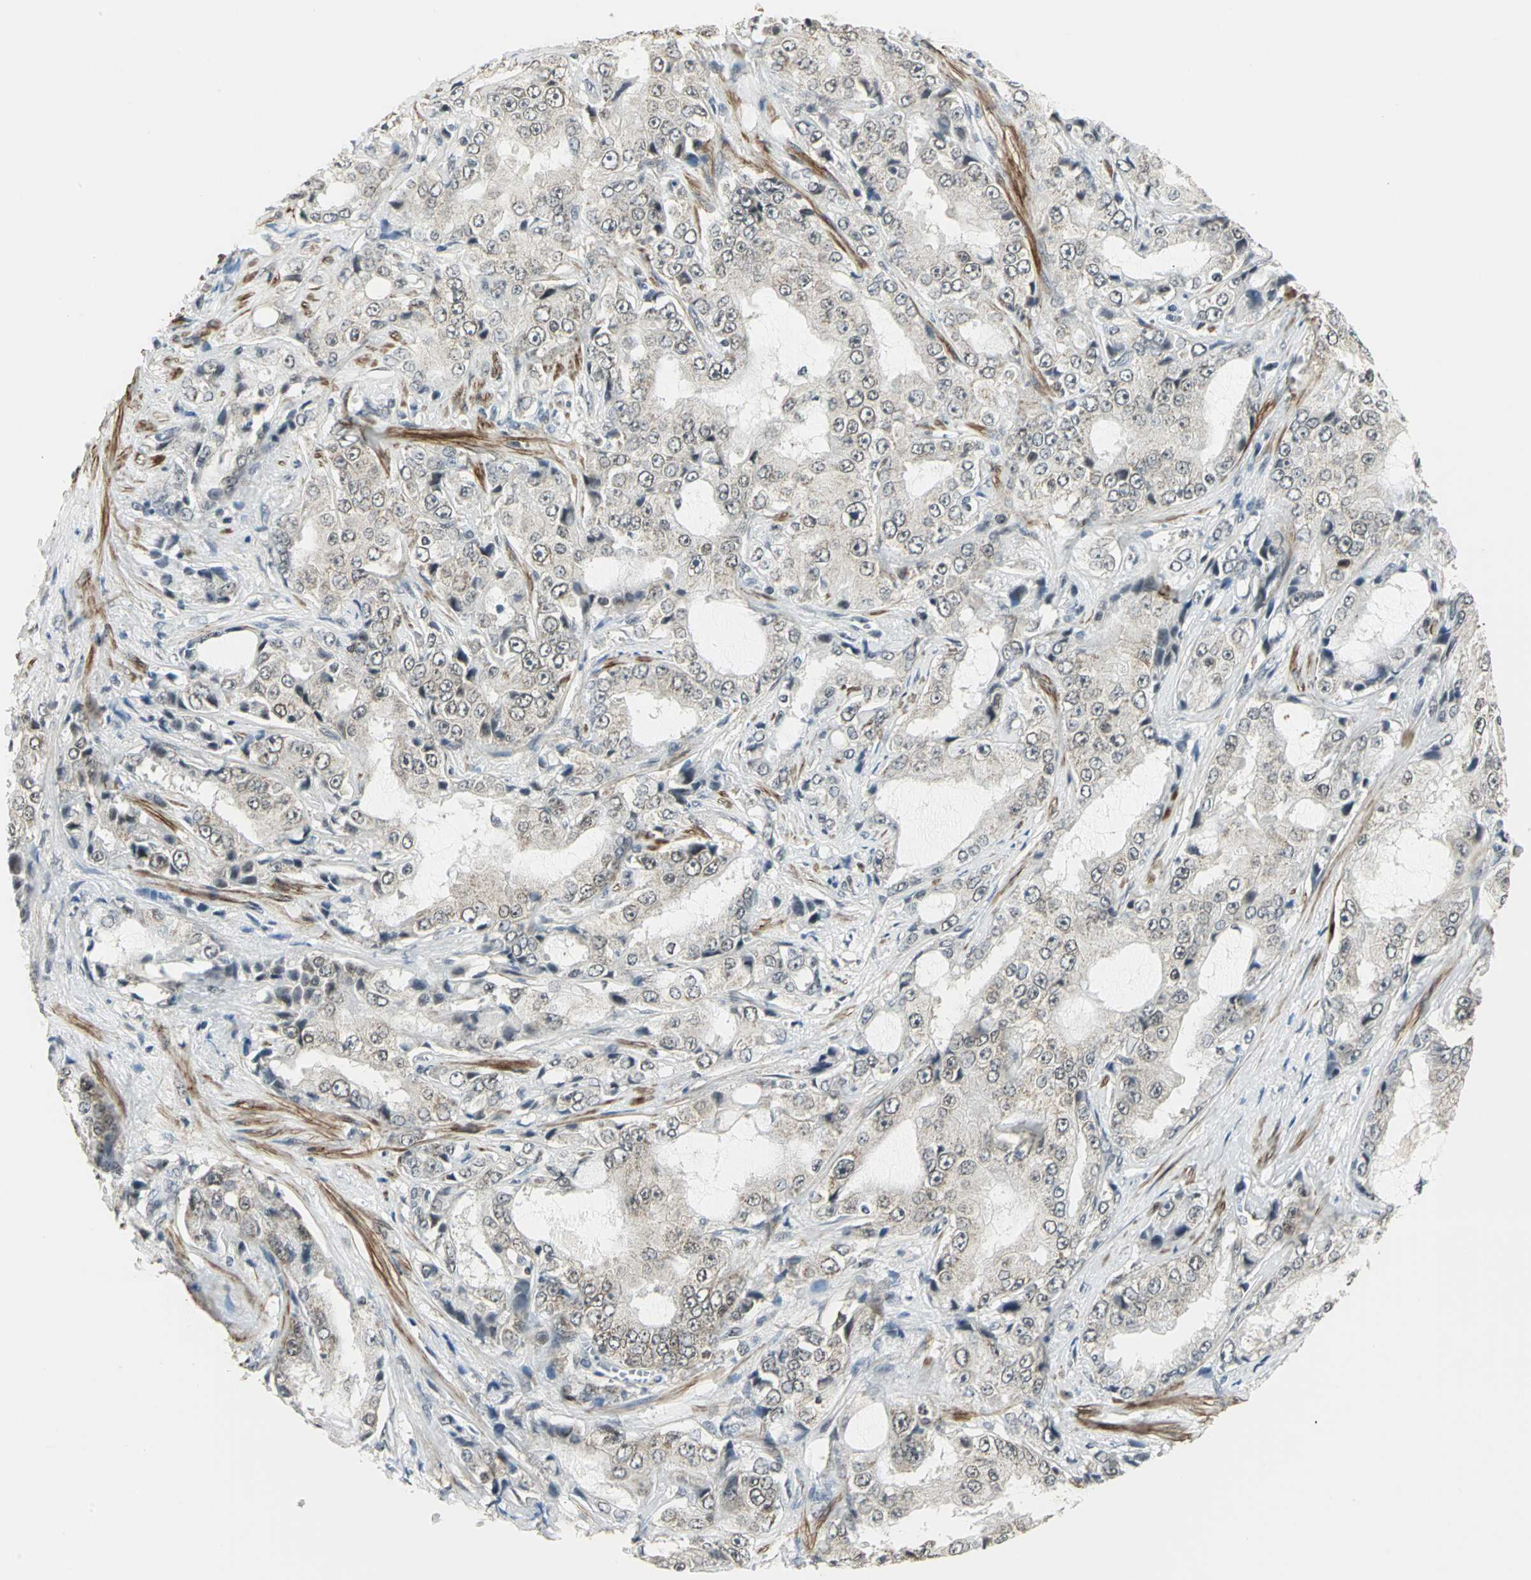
{"staining": {"intensity": "weak", "quantity": "25%-75%", "location": "nuclear"}, "tissue": "prostate cancer", "cell_type": "Tumor cells", "image_type": "cancer", "snomed": [{"axis": "morphology", "description": "Adenocarcinoma, High grade"}, {"axis": "topography", "description": "Prostate"}], "caption": "Prostate adenocarcinoma (high-grade) stained with a protein marker displays weak staining in tumor cells.", "gene": "MTA1", "patient": {"sex": "male", "age": 73}}